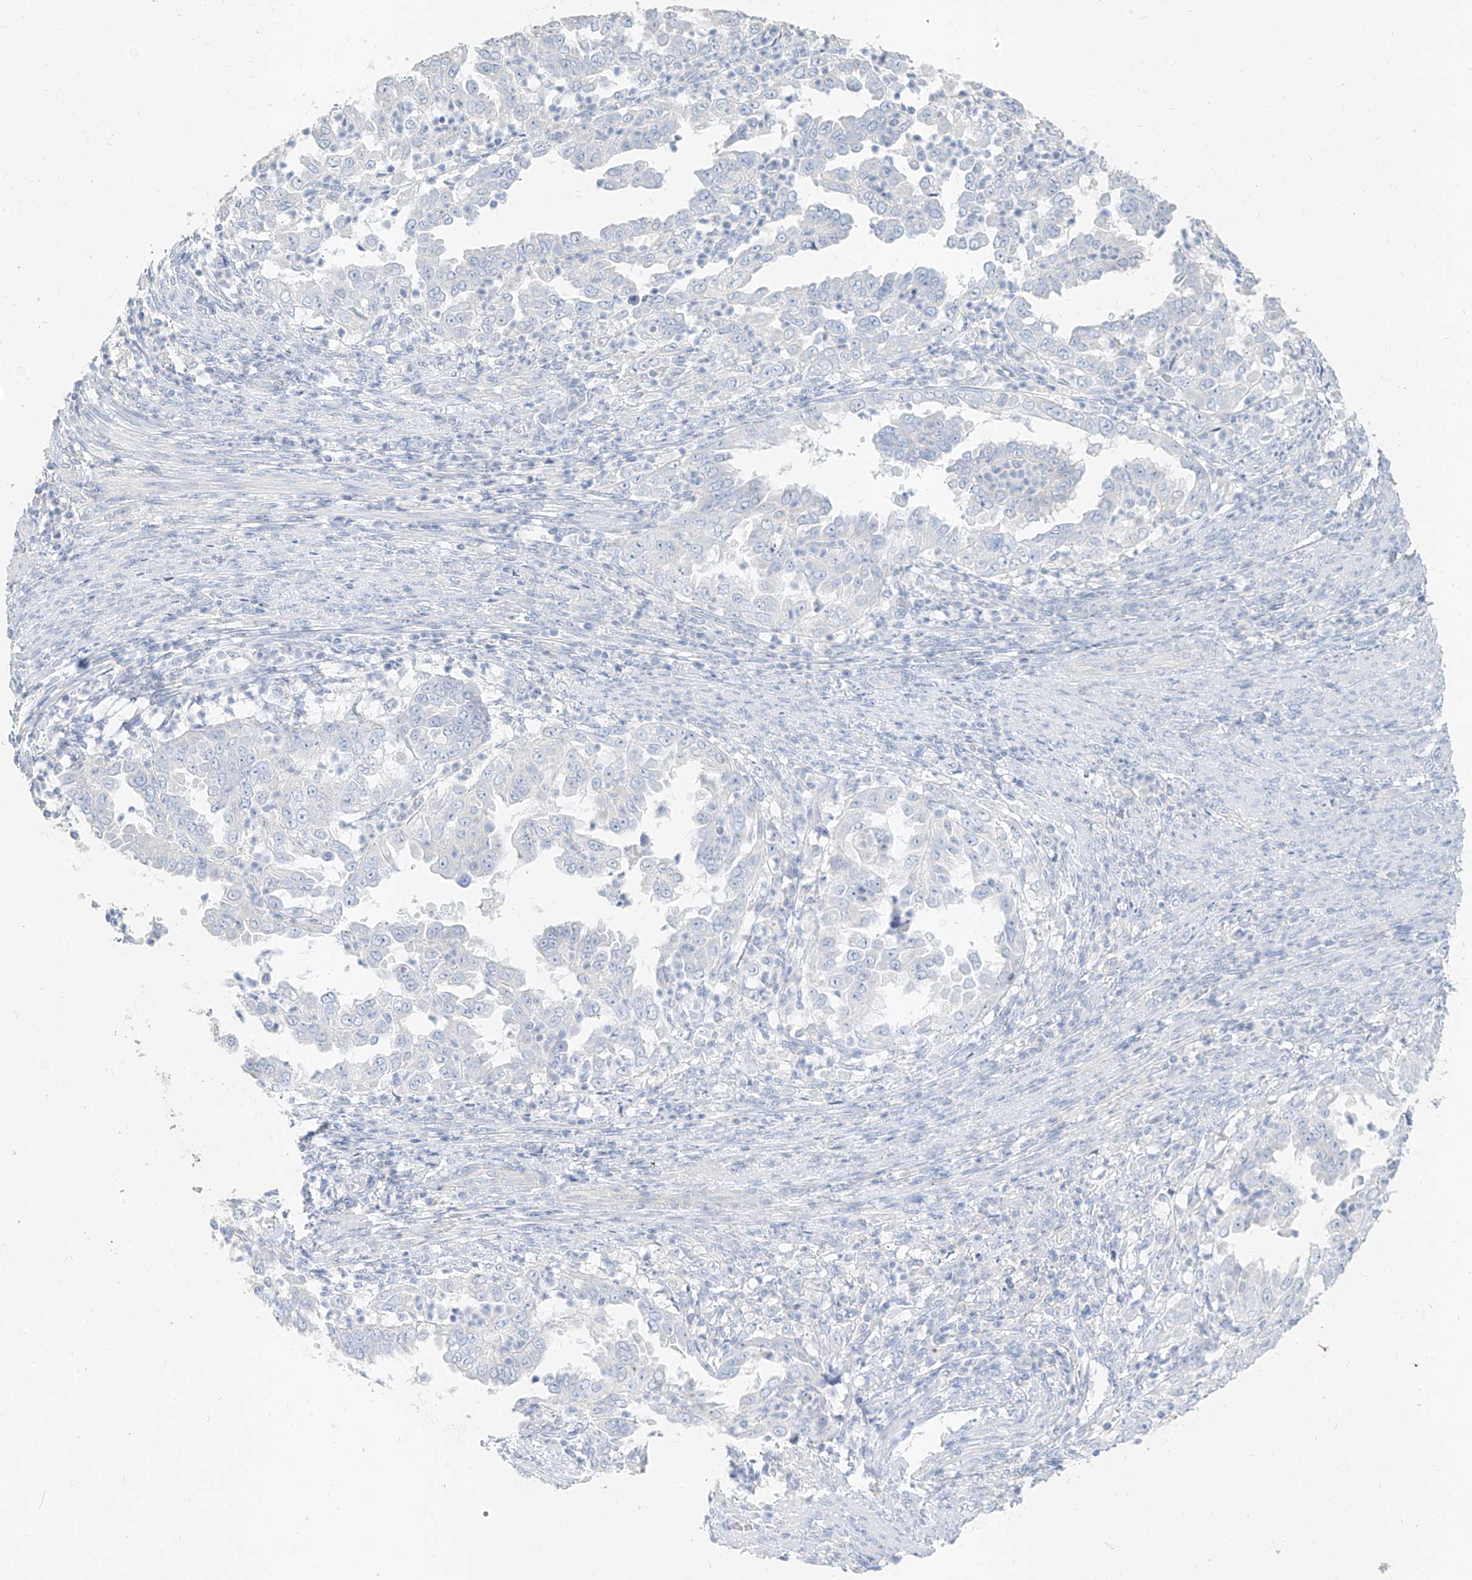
{"staining": {"intensity": "negative", "quantity": "none", "location": "none"}, "tissue": "endometrial cancer", "cell_type": "Tumor cells", "image_type": "cancer", "snomed": [{"axis": "morphology", "description": "Adenocarcinoma, NOS"}, {"axis": "topography", "description": "Endometrium"}], "caption": "Immunohistochemistry (IHC) of adenocarcinoma (endometrial) displays no positivity in tumor cells.", "gene": "ZZEF1", "patient": {"sex": "female", "age": 85}}